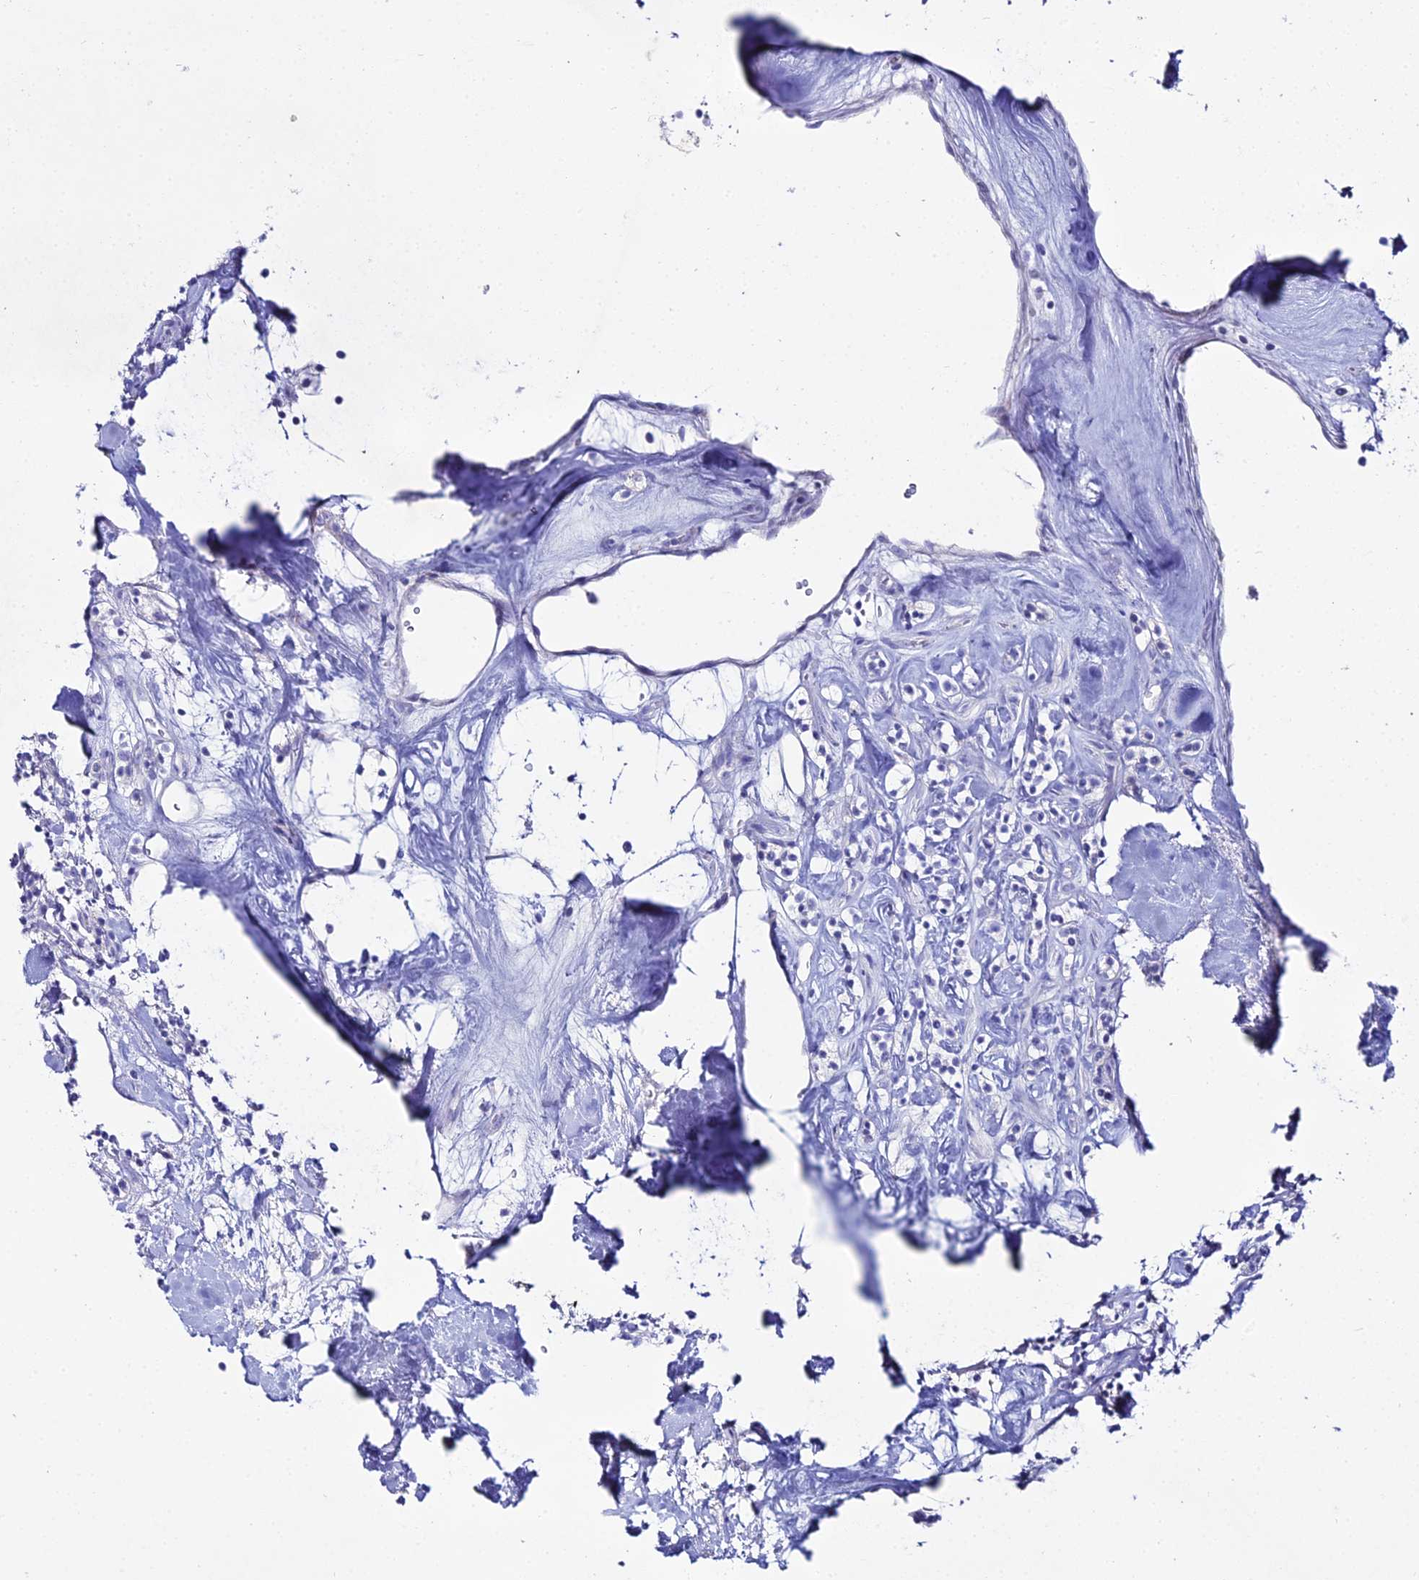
{"staining": {"intensity": "negative", "quantity": "none", "location": "none"}, "tissue": "renal cancer", "cell_type": "Tumor cells", "image_type": "cancer", "snomed": [{"axis": "morphology", "description": "Adenocarcinoma, NOS"}, {"axis": "topography", "description": "Kidney"}], "caption": "High magnification brightfield microscopy of renal adenocarcinoma stained with DAB (brown) and counterstained with hematoxylin (blue): tumor cells show no significant staining.", "gene": "DHX34", "patient": {"sex": "male", "age": 77}}